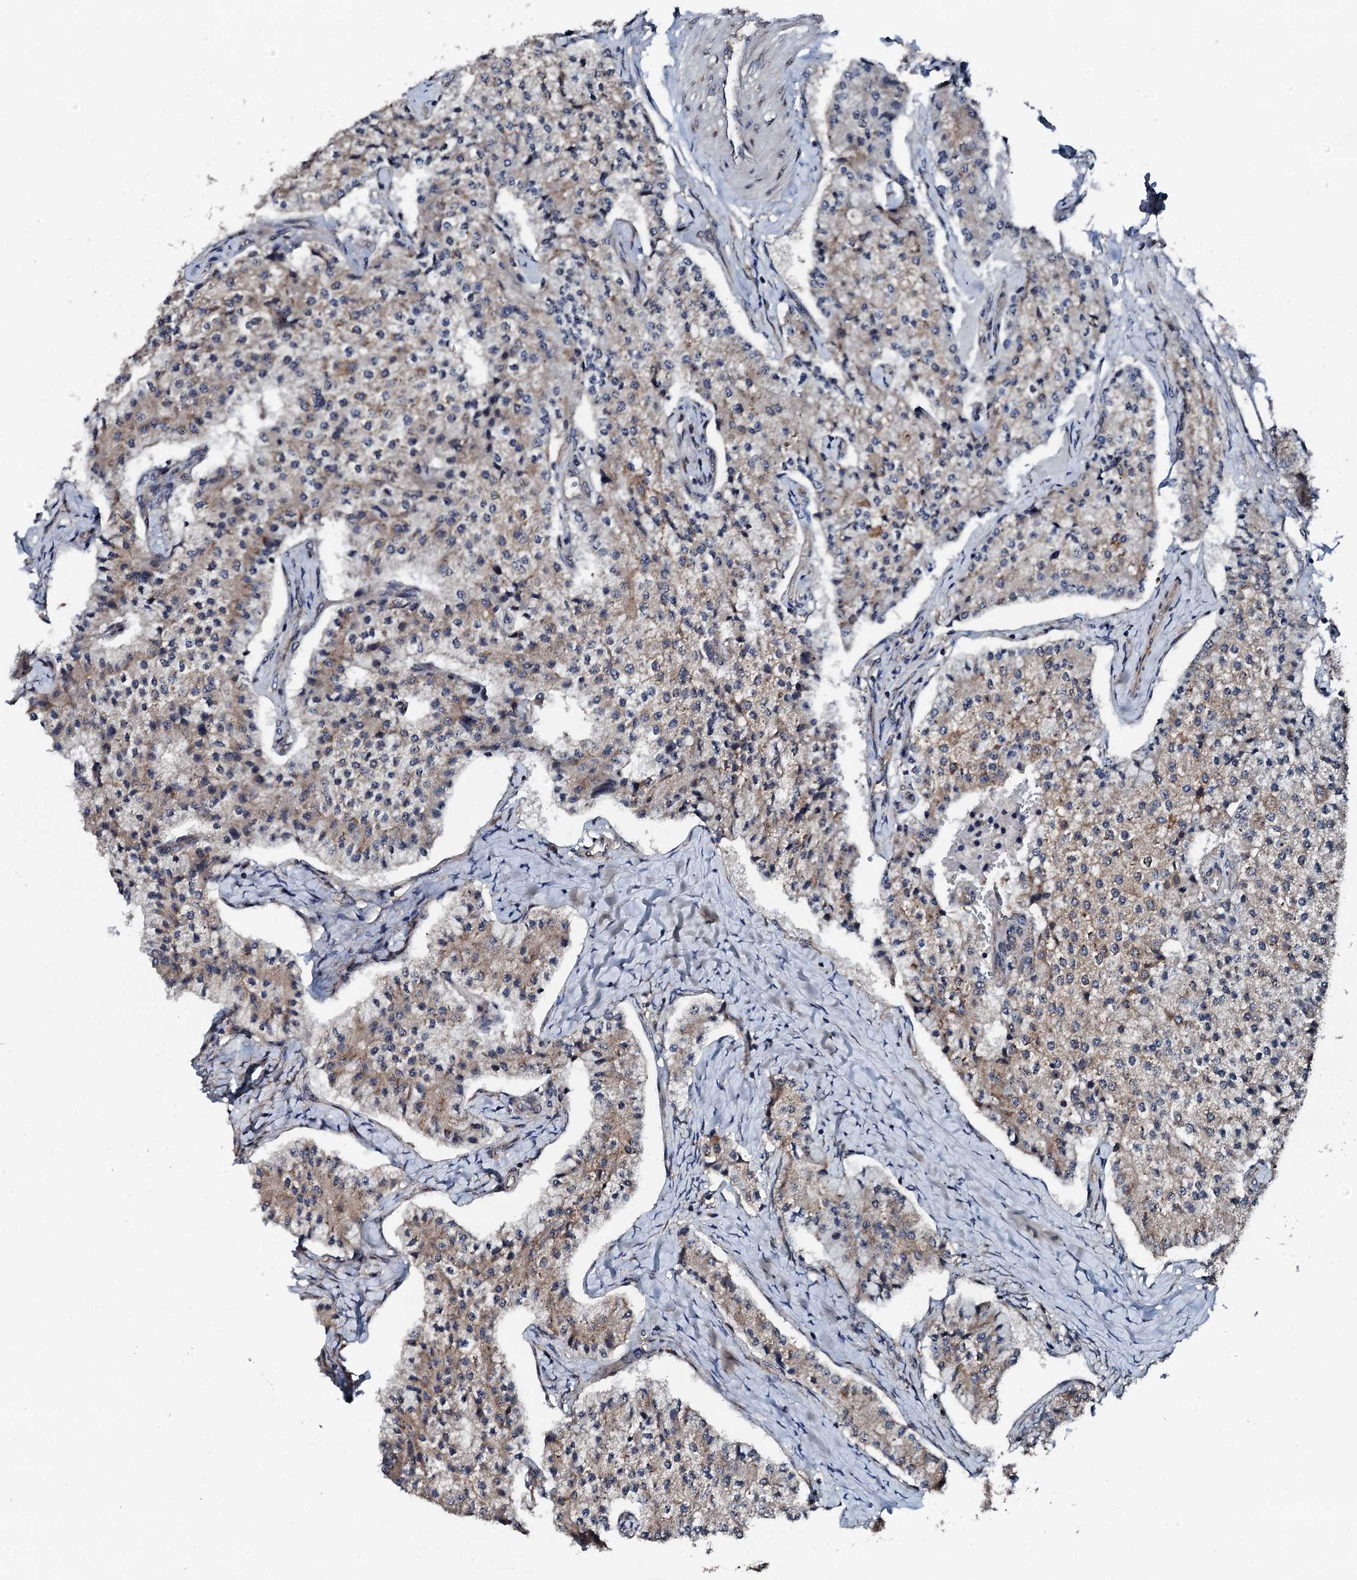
{"staining": {"intensity": "moderate", "quantity": "25%-75%", "location": "cytoplasmic/membranous"}, "tissue": "carcinoid", "cell_type": "Tumor cells", "image_type": "cancer", "snomed": [{"axis": "morphology", "description": "Carcinoid, malignant, NOS"}, {"axis": "topography", "description": "Colon"}], "caption": "Immunohistochemistry histopathology image of carcinoid stained for a protein (brown), which displays medium levels of moderate cytoplasmic/membranous positivity in about 25%-75% of tumor cells.", "gene": "FLYWCH1", "patient": {"sex": "female", "age": 52}}